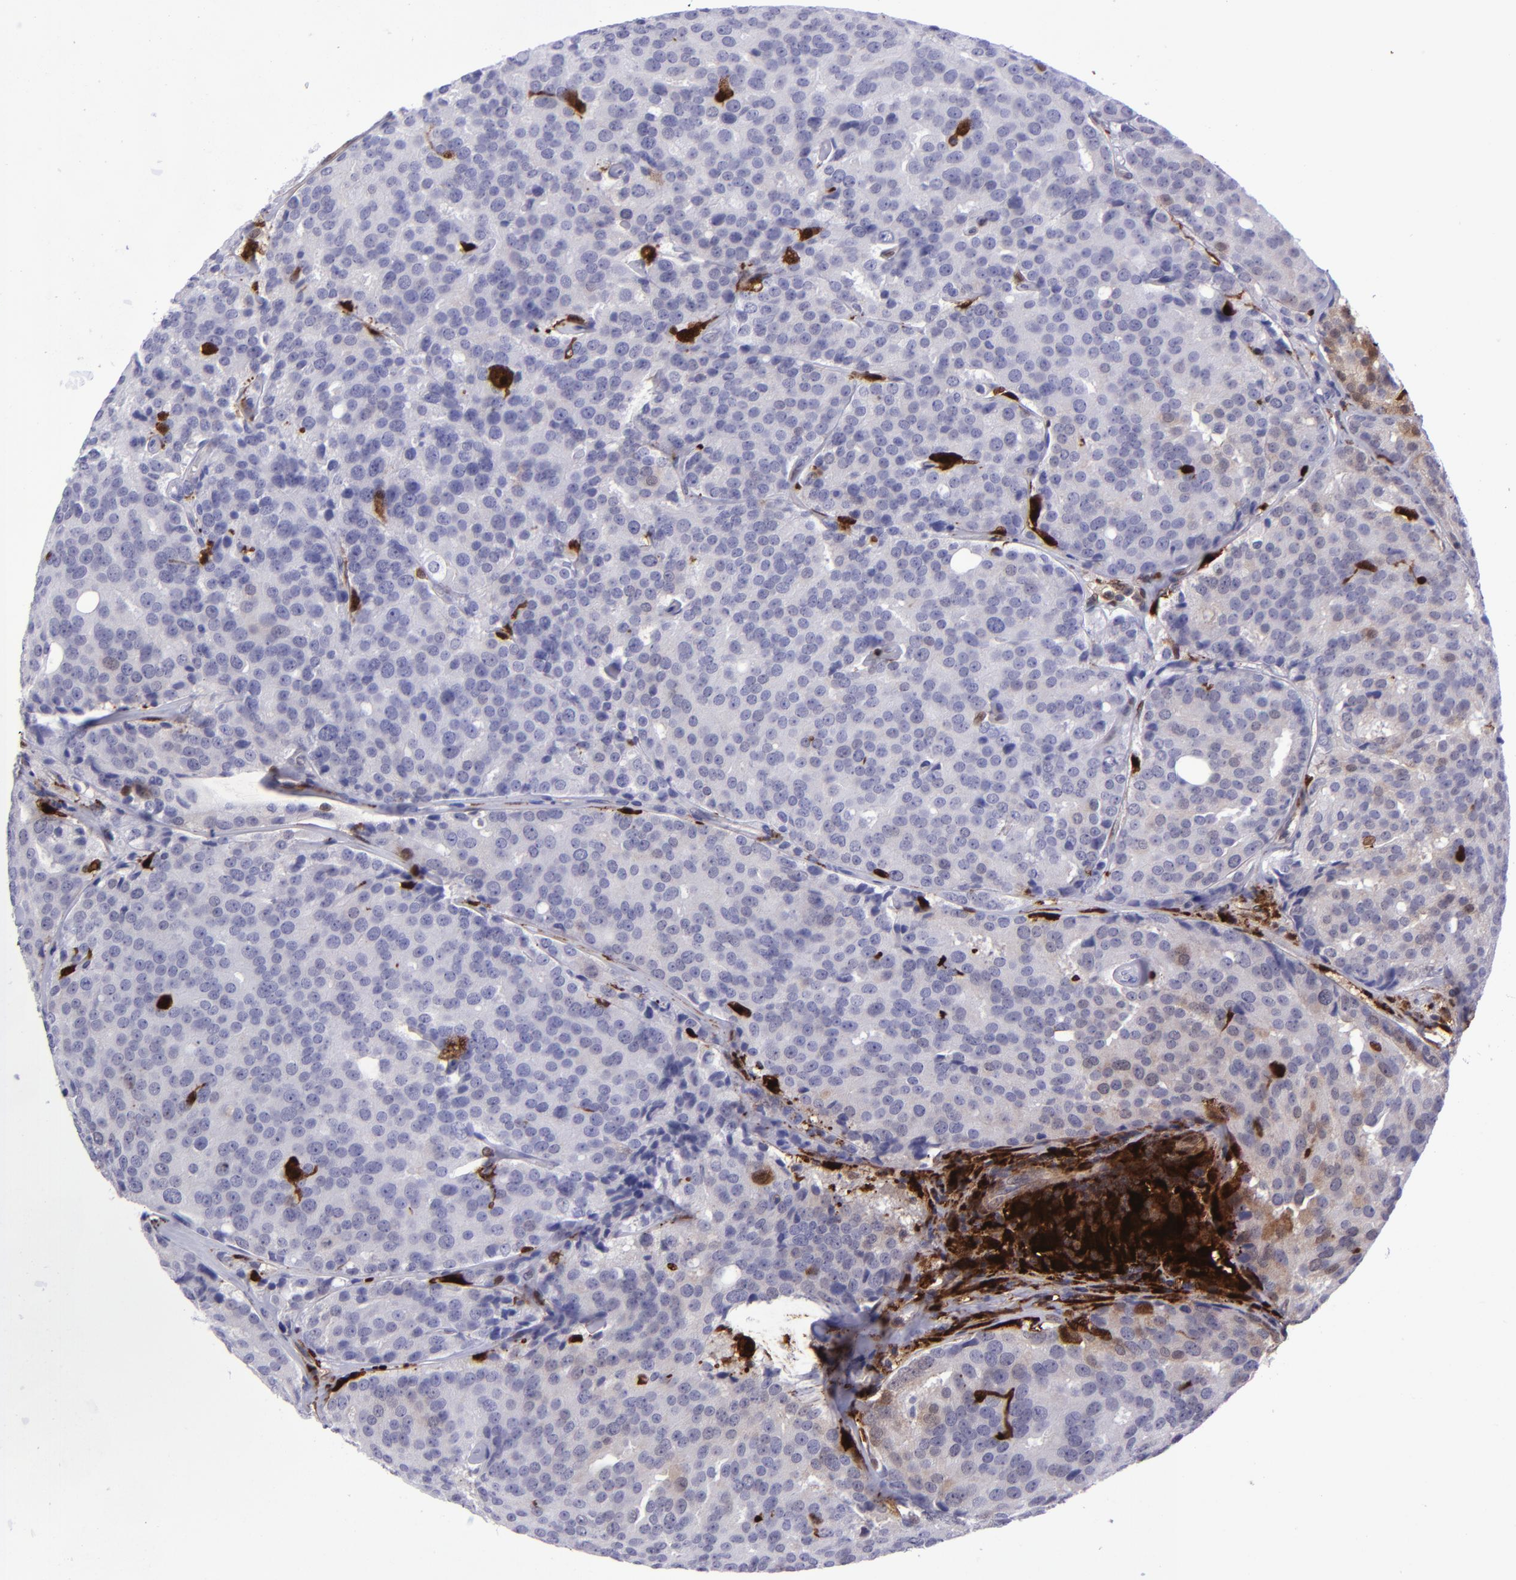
{"staining": {"intensity": "weak", "quantity": "<25%", "location": "cytoplasmic/membranous,nuclear"}, "tissue": "prostate cancer", "cell_type": "Tumor cells", "image_type": "cancer", "snomed": [{"axis": "morphology", "description": "Adenocarcinoma, High grade"}, {"axis": "topography", "description": "Prostate"}], "caption": "The image reveals no staining of tumor cells in high-grade adenocarcinoma (prostate).", "gene": "TYMP", "patient": {"sex": "male", "age": 64}}